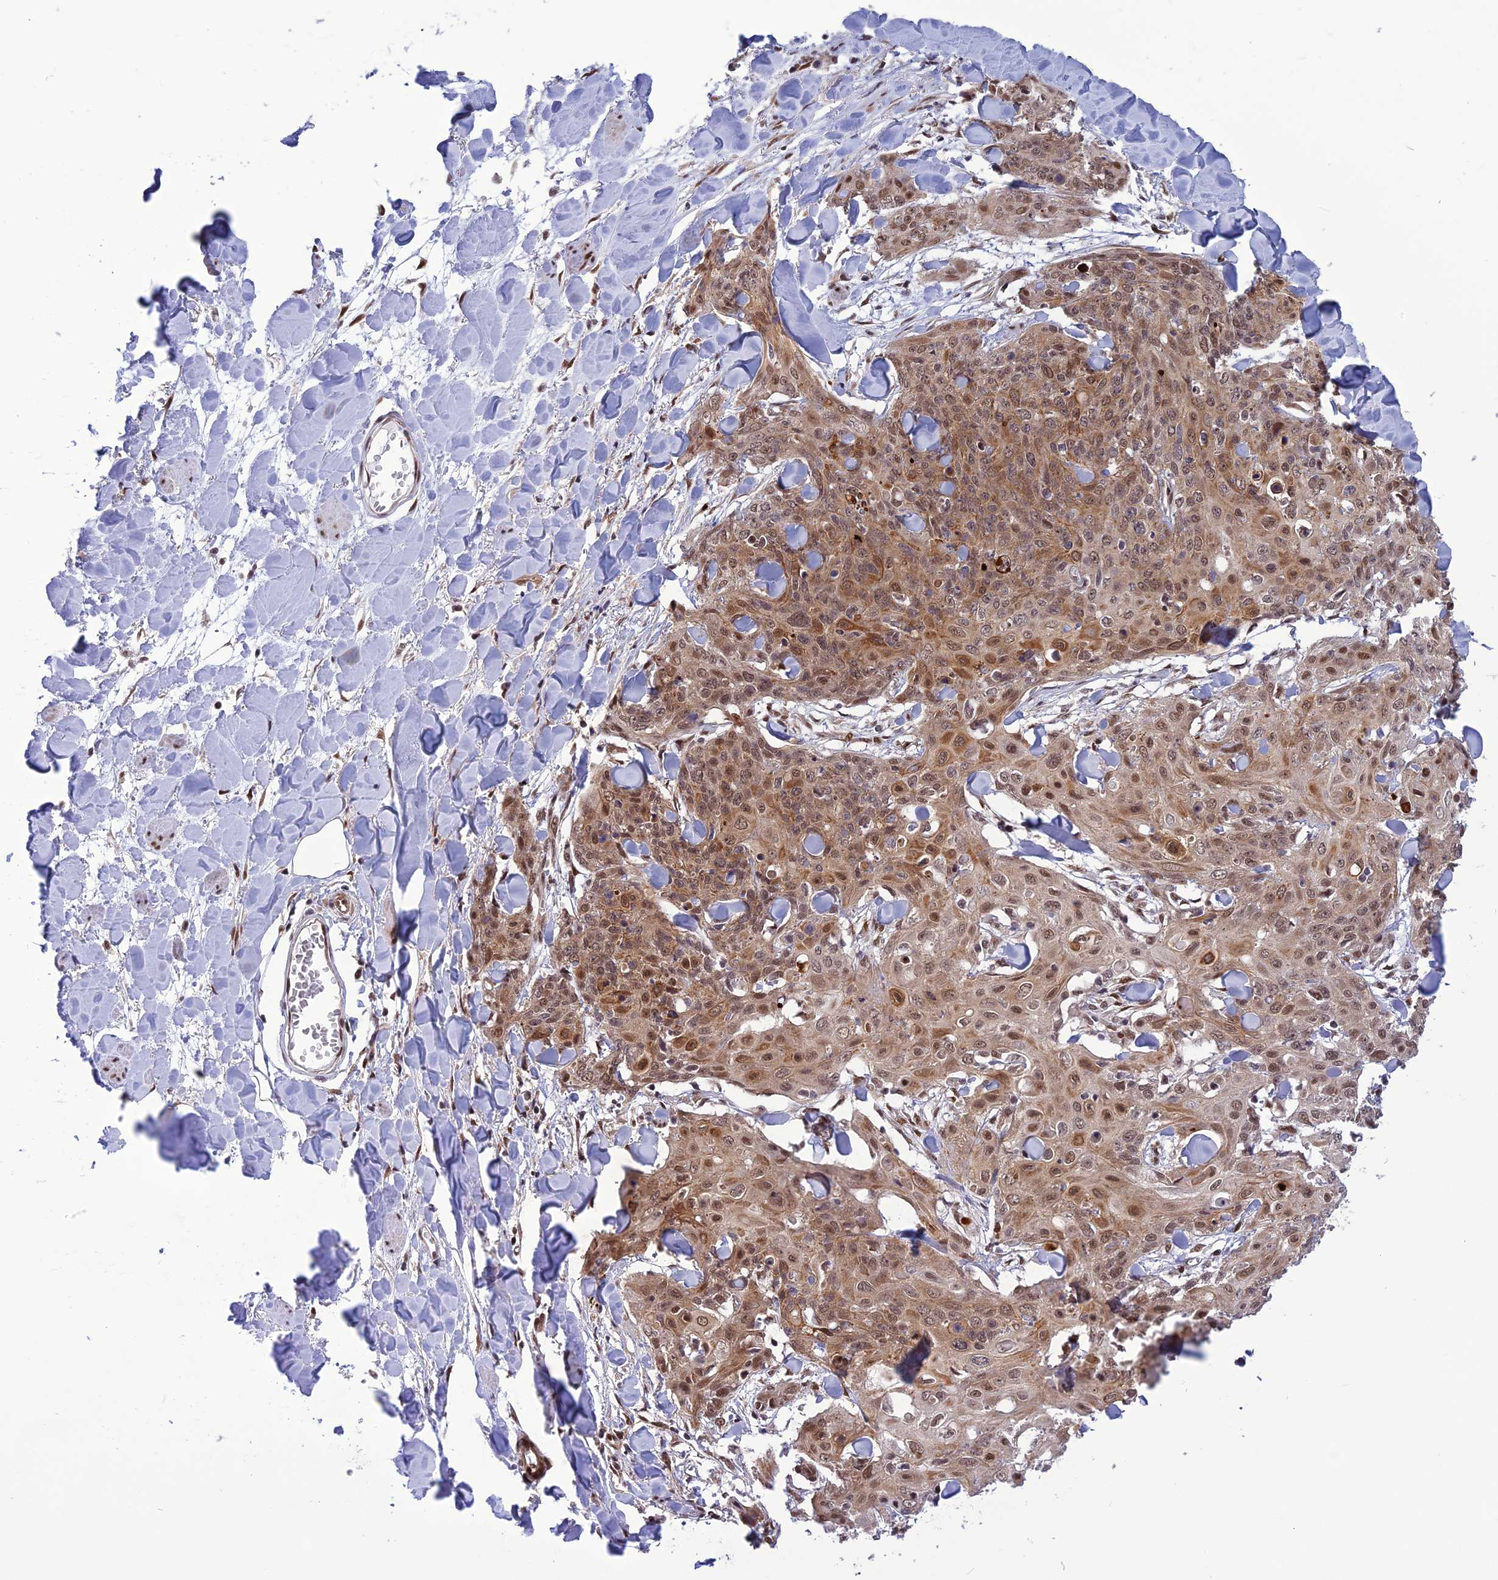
{"staining": {"intensity": "moderate", "quantity": ">75%", "location": "cytoplasmic/membranous,nuclear"}, "tissue": "skin cancer", "cell_type": "Tumor cells", "image_type": "cancer", "snomed": [{"axis": "morphology", "description": "Squamous cell carcinoma, NOS"}, {"axis": "topography", "description": "Skin"}, {"axis": "topography", "description": "Vulva"}], "caption": "Skin cancer was stained to show a protein in brown. There is medium levels of moderate cytoplasmic/membranous and nuclear positivity in approximately >75% of tumor cells. (Brightfield microscopy of DAB IHC at high magnification).", "gene": "RTRAF", "patient": {"sex": "female", "age": 85}}